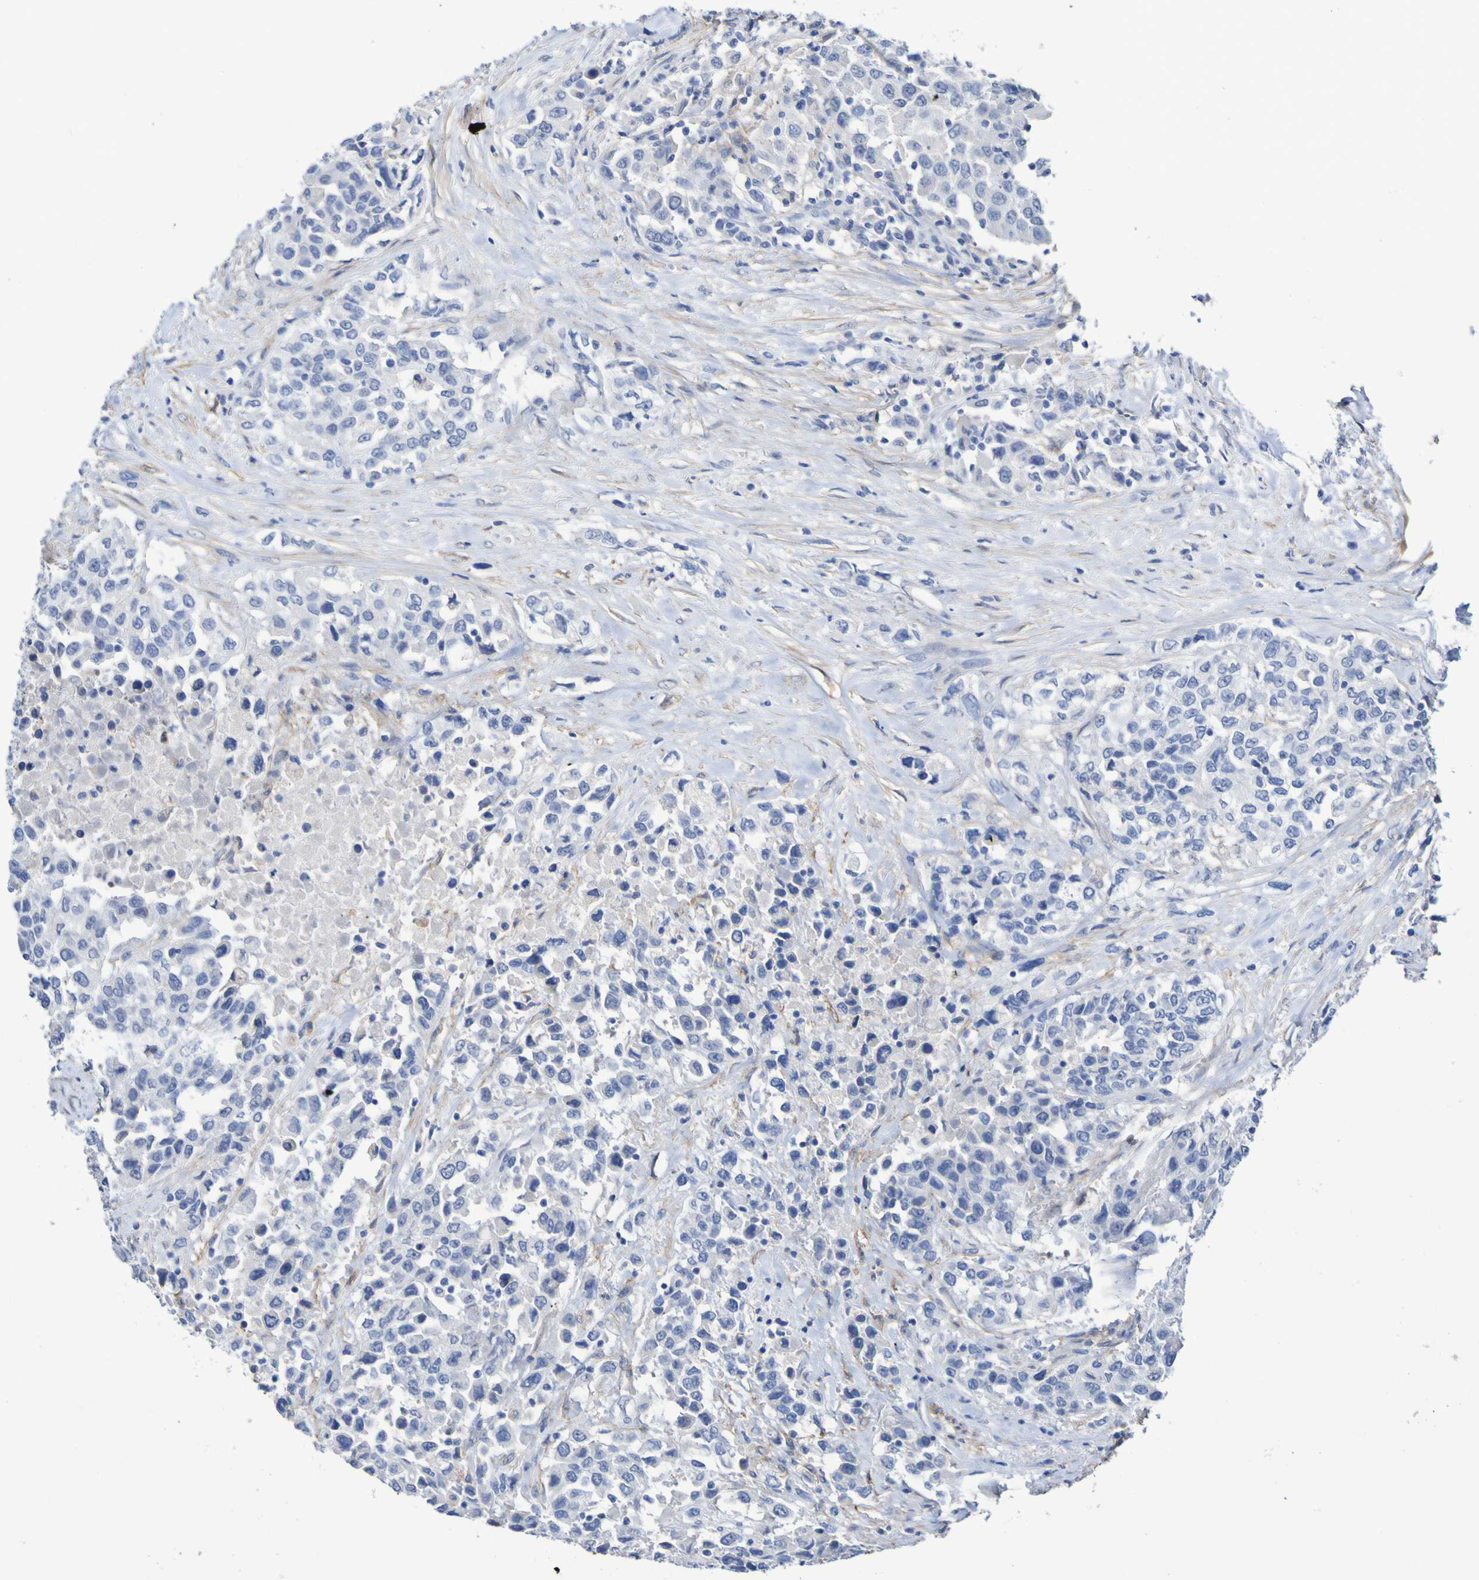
{"staining": {"intensity": "negative", "quantity": "none", "location": "none"}, "tissue": "urothelial cancer", "cell_type": "Tumor cells", "image_type": "cancer", "snomed": [{"axis": "morphology", "description": "Urothelial carcinoma, High grade"}, {"axis": "topography", "description": "Urinary bladder"}], "caption": "The micrograph displays no significant staining in tumor cells of urothelial carcinoma (high-grade). (Stains: DAB (3,3'-diaminobenzidine) immunohistochemistry (IHC) with hematoxylin counter stain, Microscopy: brightfield microscopy at high magnification).", "gene": "SGCB", "patient": {"sex": "female", "age": 80}}